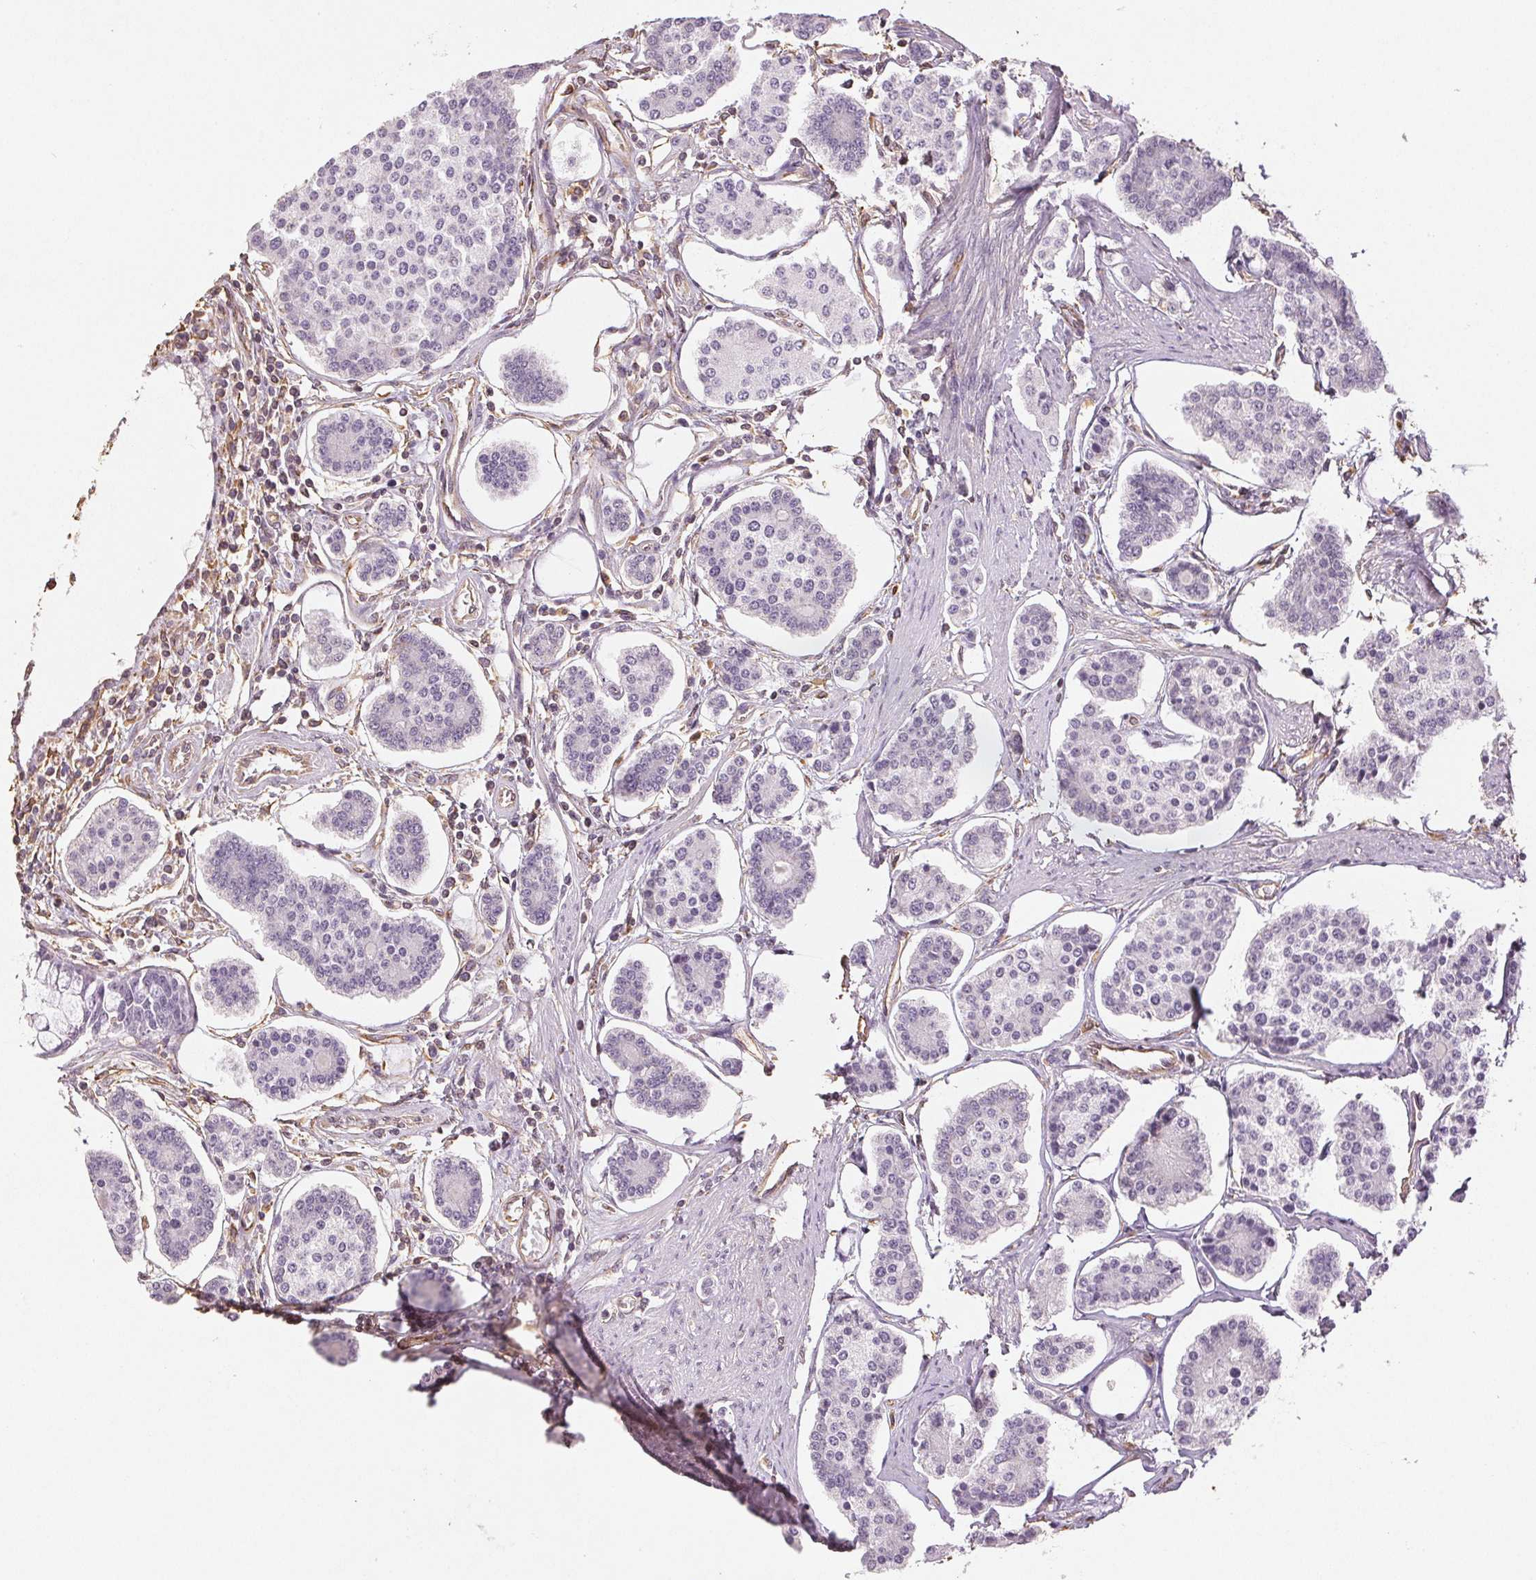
{"staining": {"intensity": "negative", "quantity": "none", "location": "none"}, "tissue": "carcinoid", "cell_type": "Tumor cells", "image_type": "cancer", "snomed": [{"axis": "morphology", "description": "Carcinoid, malignant, NOS"}, {"axis": "topography", "description": "Small intestine"}], "caption": "Immunohistochemical staining of carcinoid displays no significant positivity in tumor cells. (Brightfield microscopy of DAB IHC at high magnification).", "gene": "COL7A1", "patient": {"sex": "female", "age": 65}}